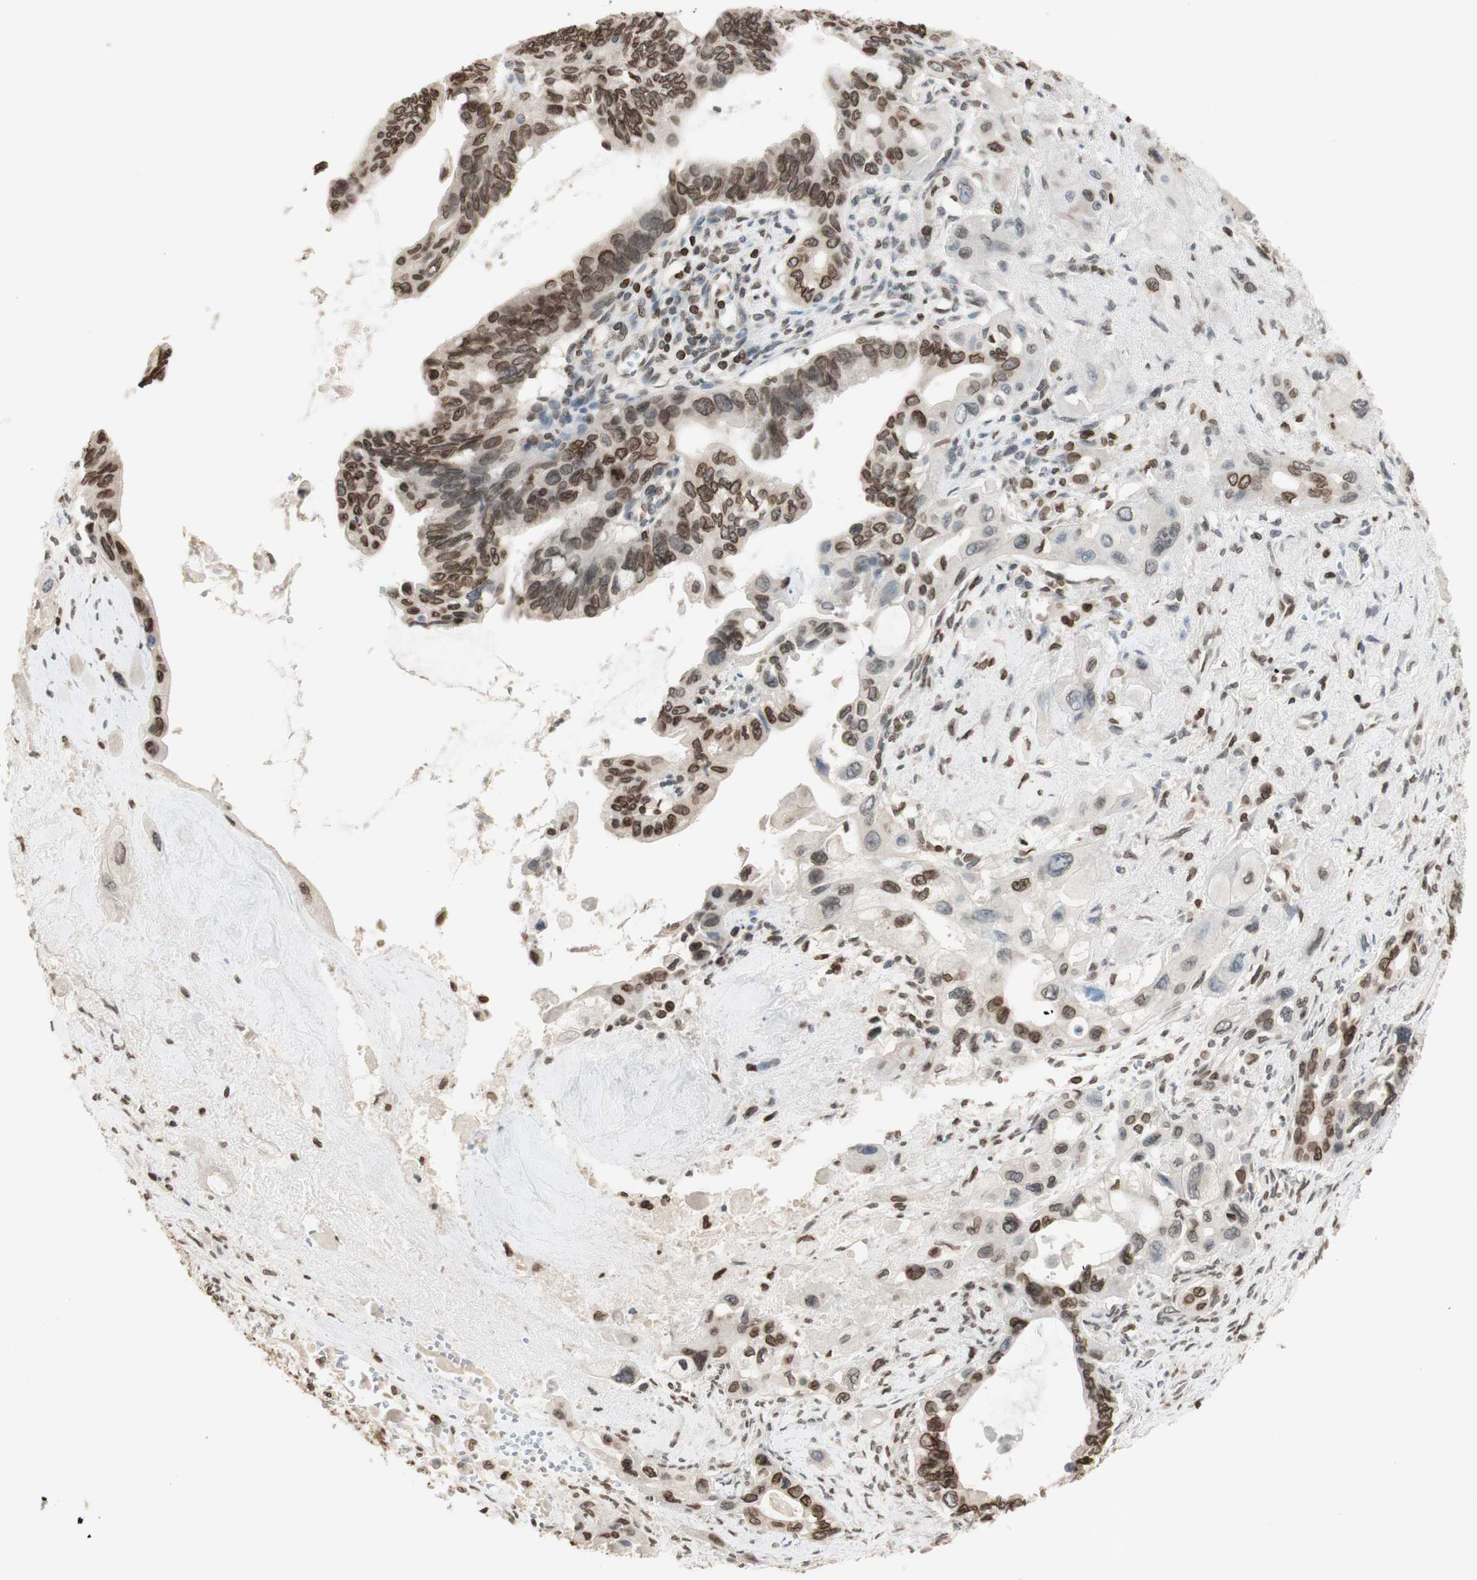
{"staining": {"intensity": "moderate", "quantity": ">75%", "location": "cytoplasmic/membranous,nuclear"}, "tissue": "pancreatic cancer", "cell_type": "Tumor cells", "image_type": "cancer", "snomed": [{"axis": "morphology", "description": "Adenocarcinoma, NOS"}, {"axis": "topography", "description": "Pancreas"}], "caption": "Pancreatic adenocarcinoma was stained to show a protein in brown. There is medium levels of moderate cytoplasmic/membranous and nuclear staining in about >75% of tumor cells.", "gene": "TMPO", "patient": {"sex": "male", "age": 73}}